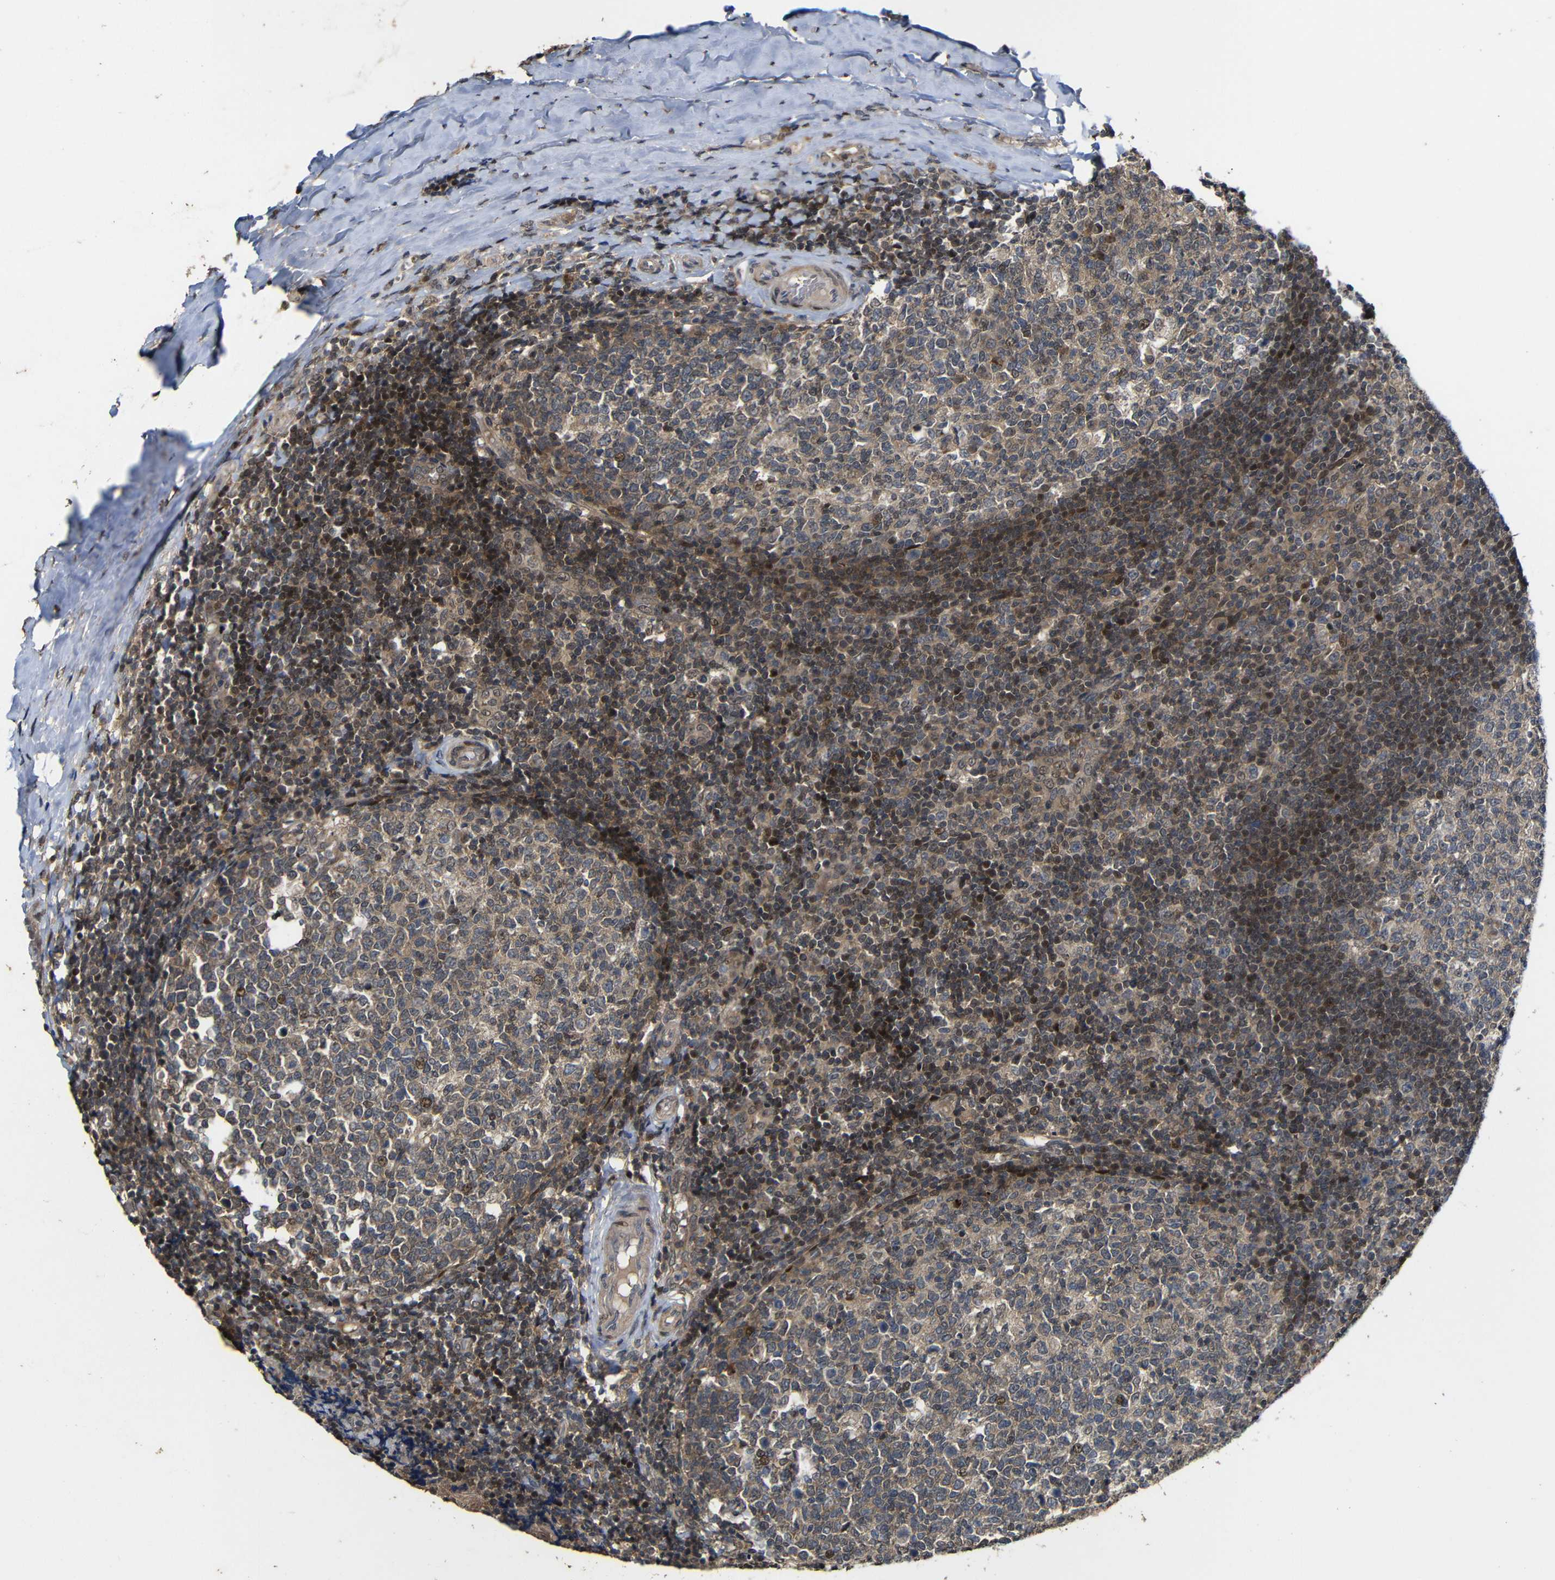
{"staining": {"intensity": "weak", "quantity": ">75%", "location": "cytoplasmic/membranous"}, "tissue": "tonsil", "cell_type": "Germinal center cells", "image_type": "normal", "snomed": [{"axis": "morphology", "description": "Normal tissue, NOS"}, {"axis": "topography", "description": "Tonsil"}], "caption": "Protein expression analysis of benign tonsil shows weak cytoplasmic/membranous expression in approximately >75% of germinal center cells. (DAB (3,3'-diaminobenzidine) IHC, brown staining for protein, blue staining for nuclei).", "gene": "ATG12", "patient": {"sex": "female", "age": 19}}